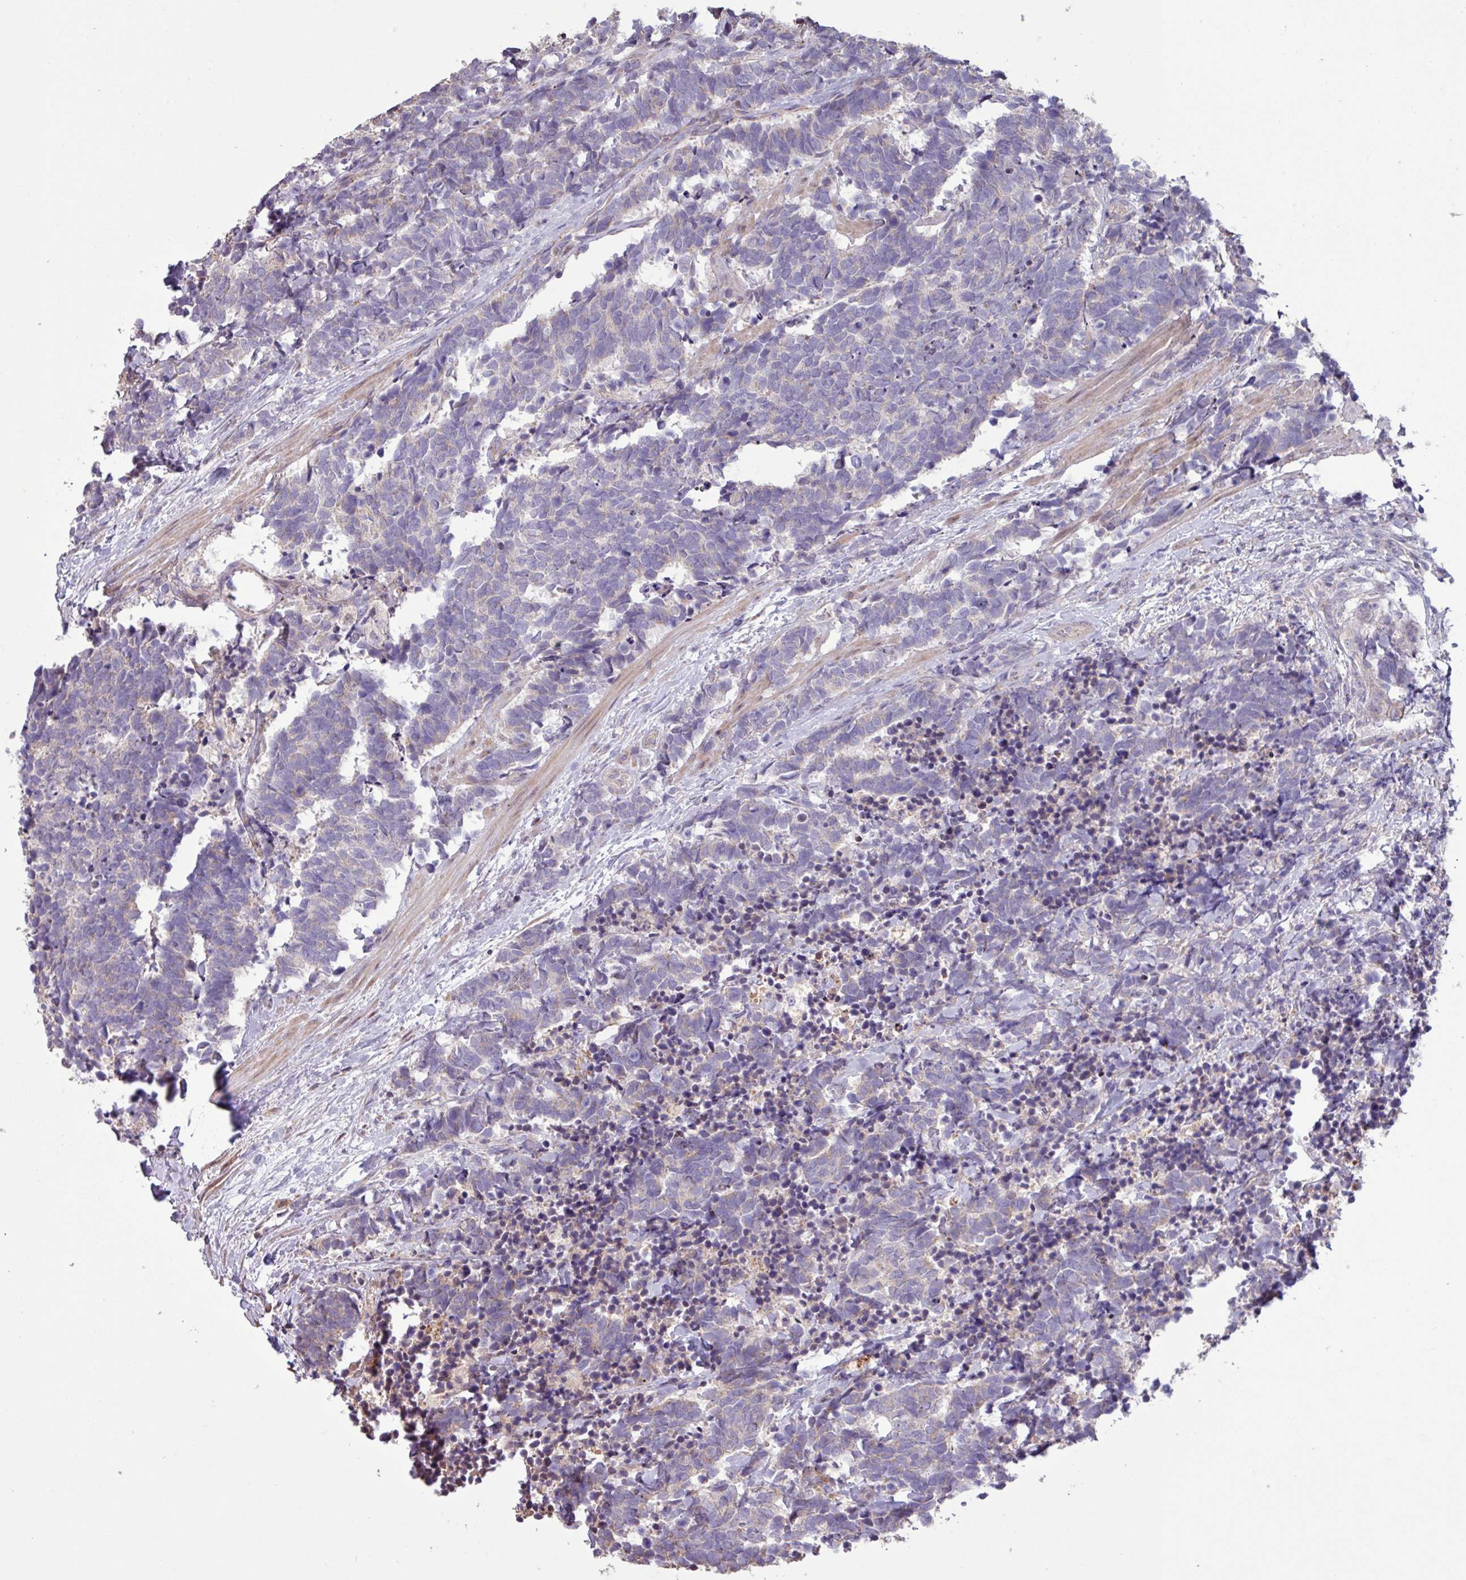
{"staining": {"intensity": "weak", "quantity": "<25%", "location": "cytoplasmic/membranous"}, "tissue": "carcinoid", "cell_type": "Tumor cells", "image_type": "cancer", "snomed": [{"axis": "morphology", "description": "Carcinoma, NOS"}, {"axis": "morphology", "description": "Carcinoid, malignant, NOS"}, {"axis": "topography", "description": "Prostate"}], "caption": "Carcinoma was stained to show a protein in brown. There is no significant positivity in tumor cells.", "gene": "PDPR", "patient": {"sex": "male", "age": 57}}